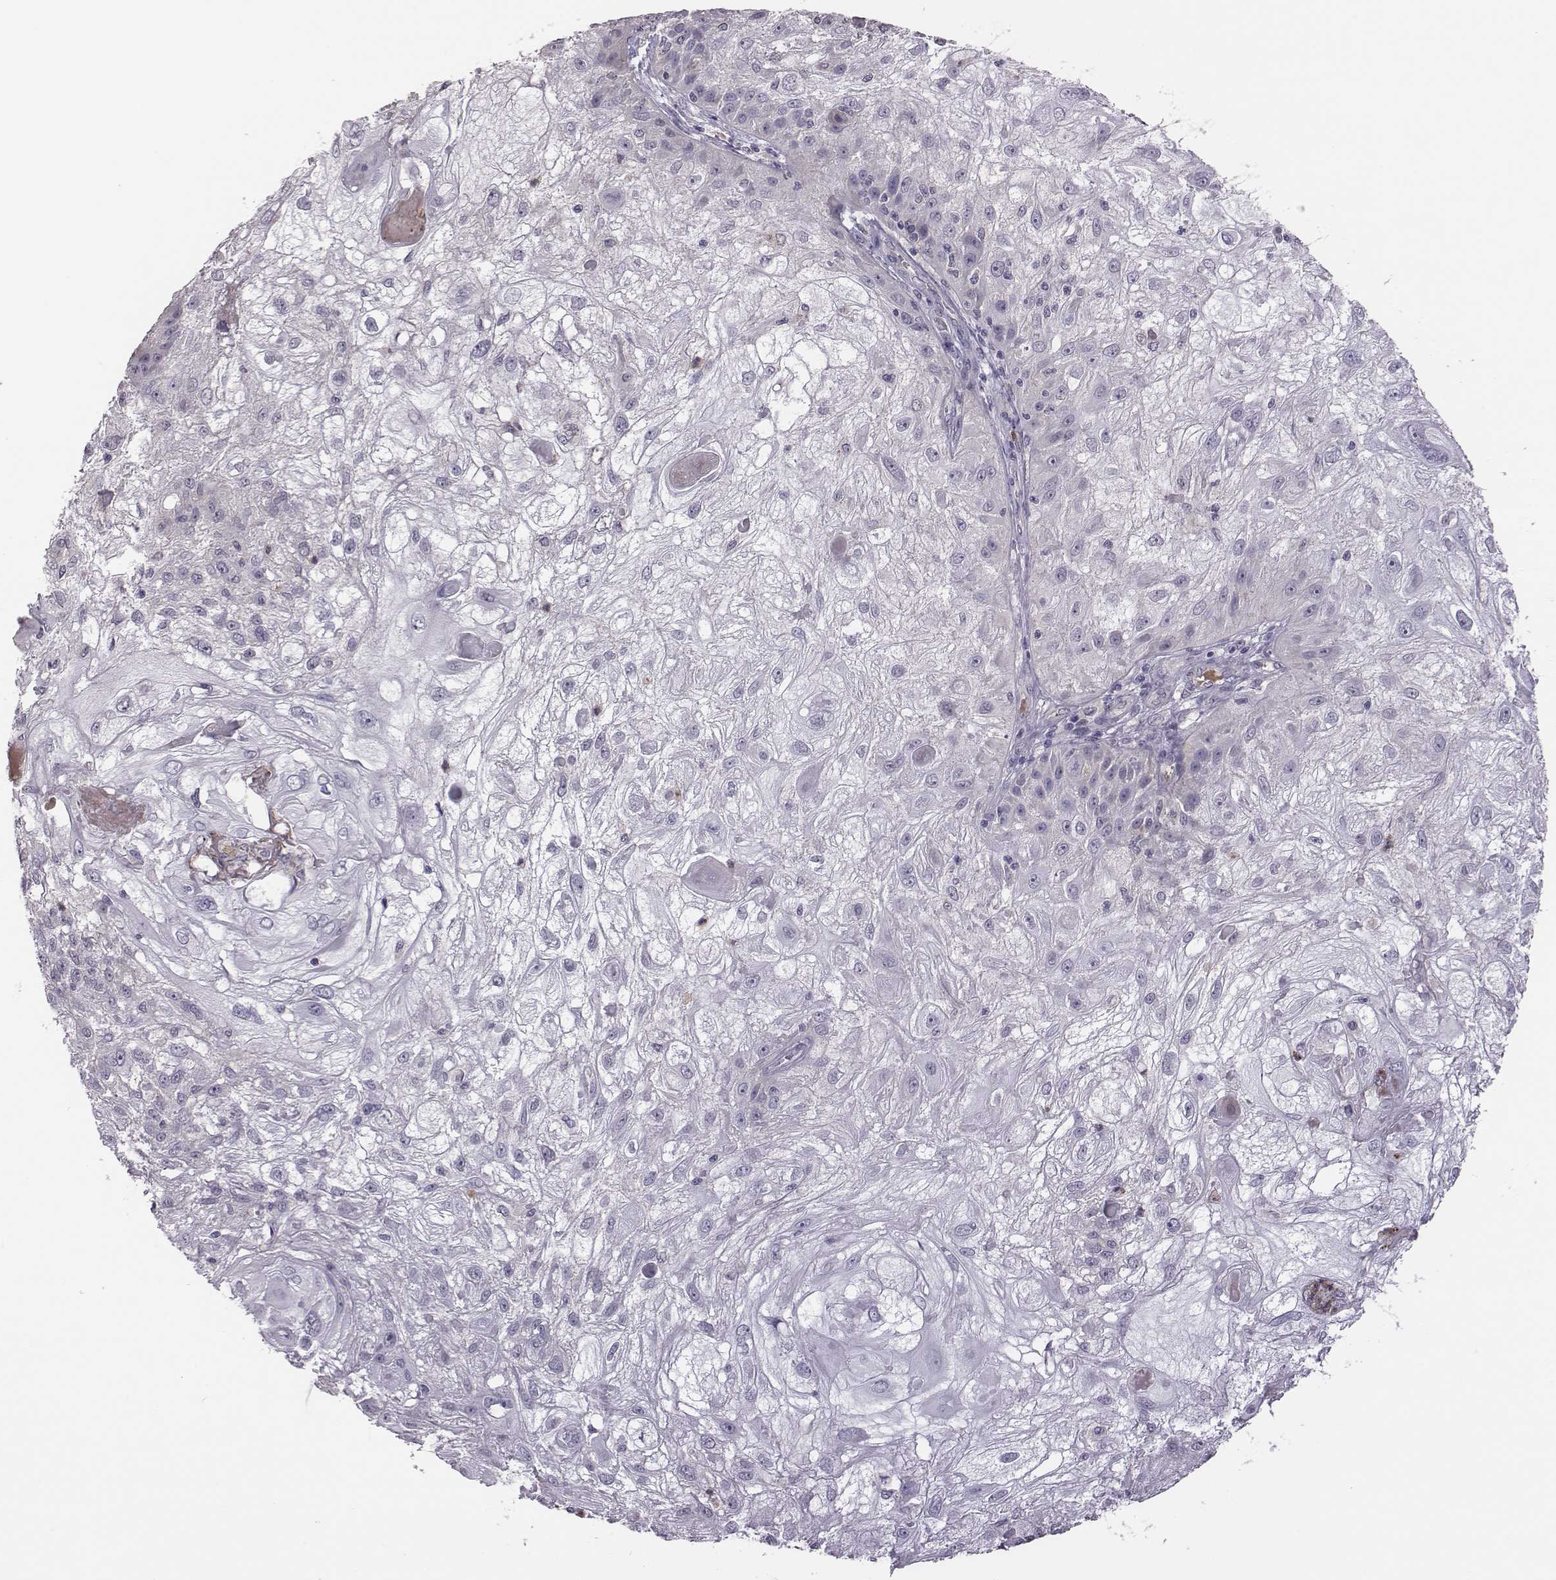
{"staining": {"intensity": "negative", "quantity": "none", "location": "none"}, "tissue": "skin cancer", "cell_type": "Tumor cells", "image_type": "cancer", "snomed": [{"axis": "morphology", "description": "Normal tissue, NOS"}, {"axis": "morphology", "description": "Squamous cell carcinoma, NOS"}, {"axis": "topography", "description": "Skin"}], "caption": "Histopathology image shows no significant protein expression in tumor cells of squamous cell carcinoma (skin).", "gene": "KMO", "patient": {"sex": "female", "age": 83}}